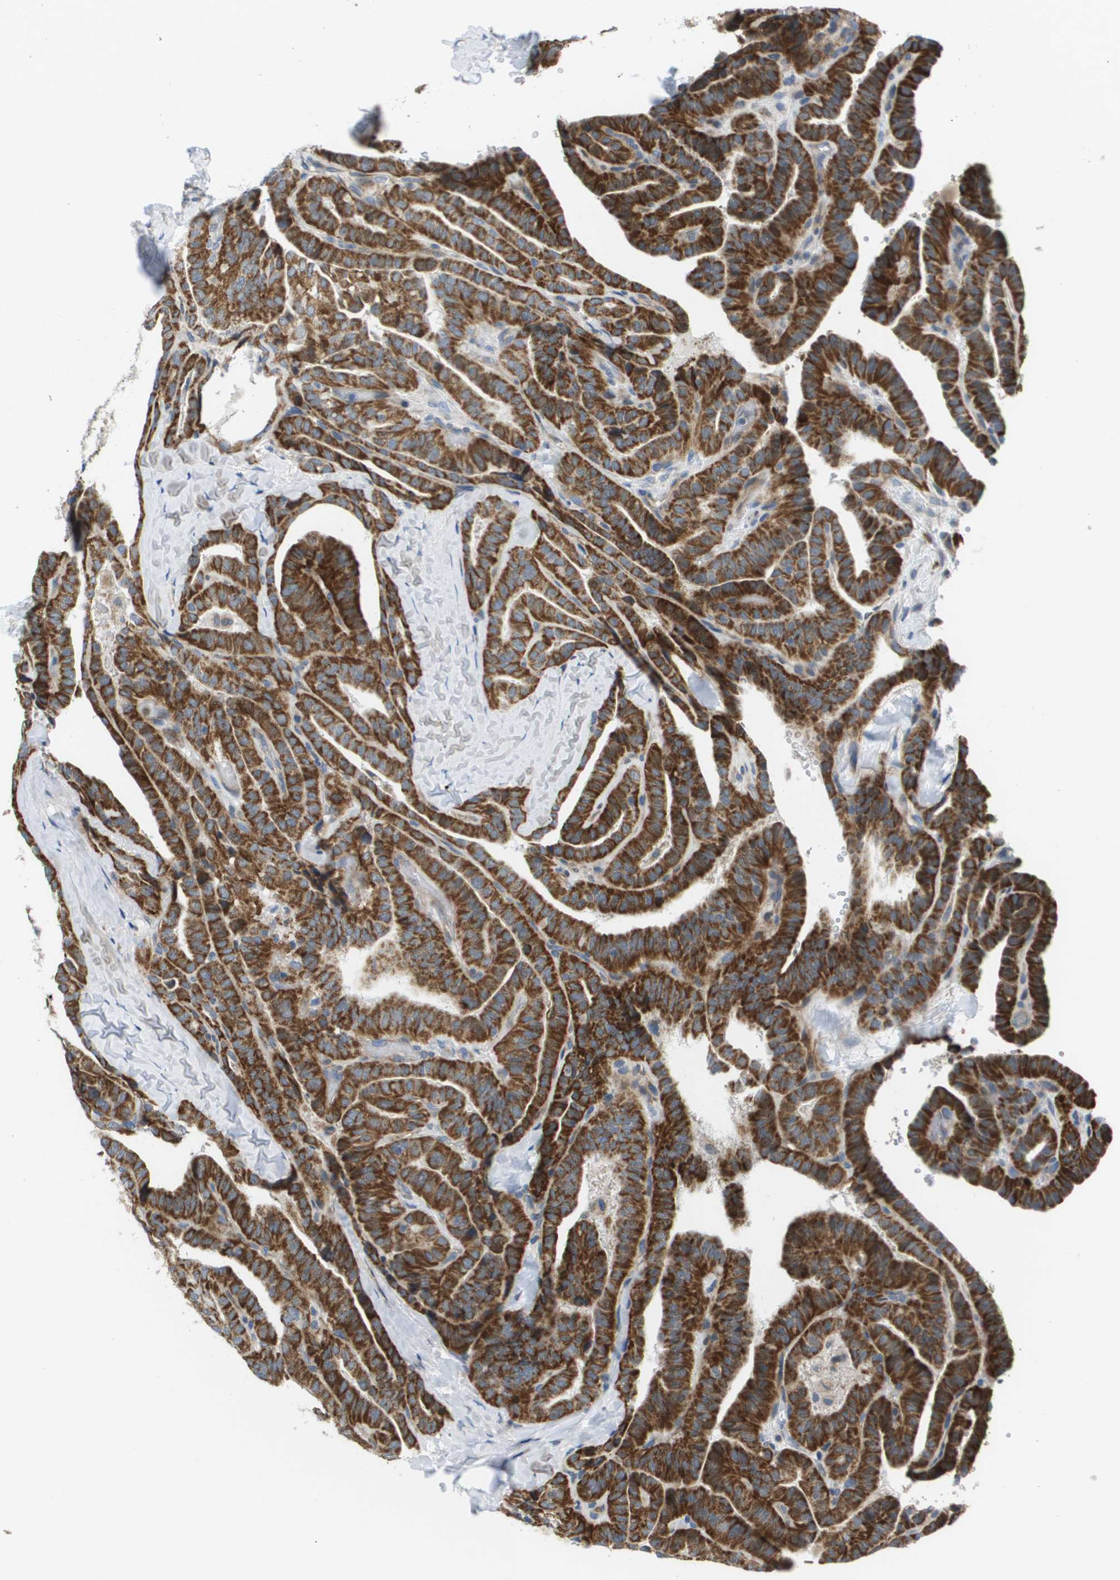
{"staining": {"intensity": "strong", "quantity": ">75%", "location": "cytoplasmic/membranous"}, "tissue": "thyroid cancer", "cell_type": "Tumor cells", "image_type": "cancer", "snomed": [{"axis": "morphology", "description": "Papillary adenocarcinoma, NOS"}, {"axis": "topography", "description": "Thyroid gland"}], "caption": "This is an image of IHC staining of thyroid papillary adenocarcinoma, which shows strong positivity in the cytoplasmic/membranous of tumor cells.", "gene": "KRT23", "patient": {"sex": "male", "age": 77}}